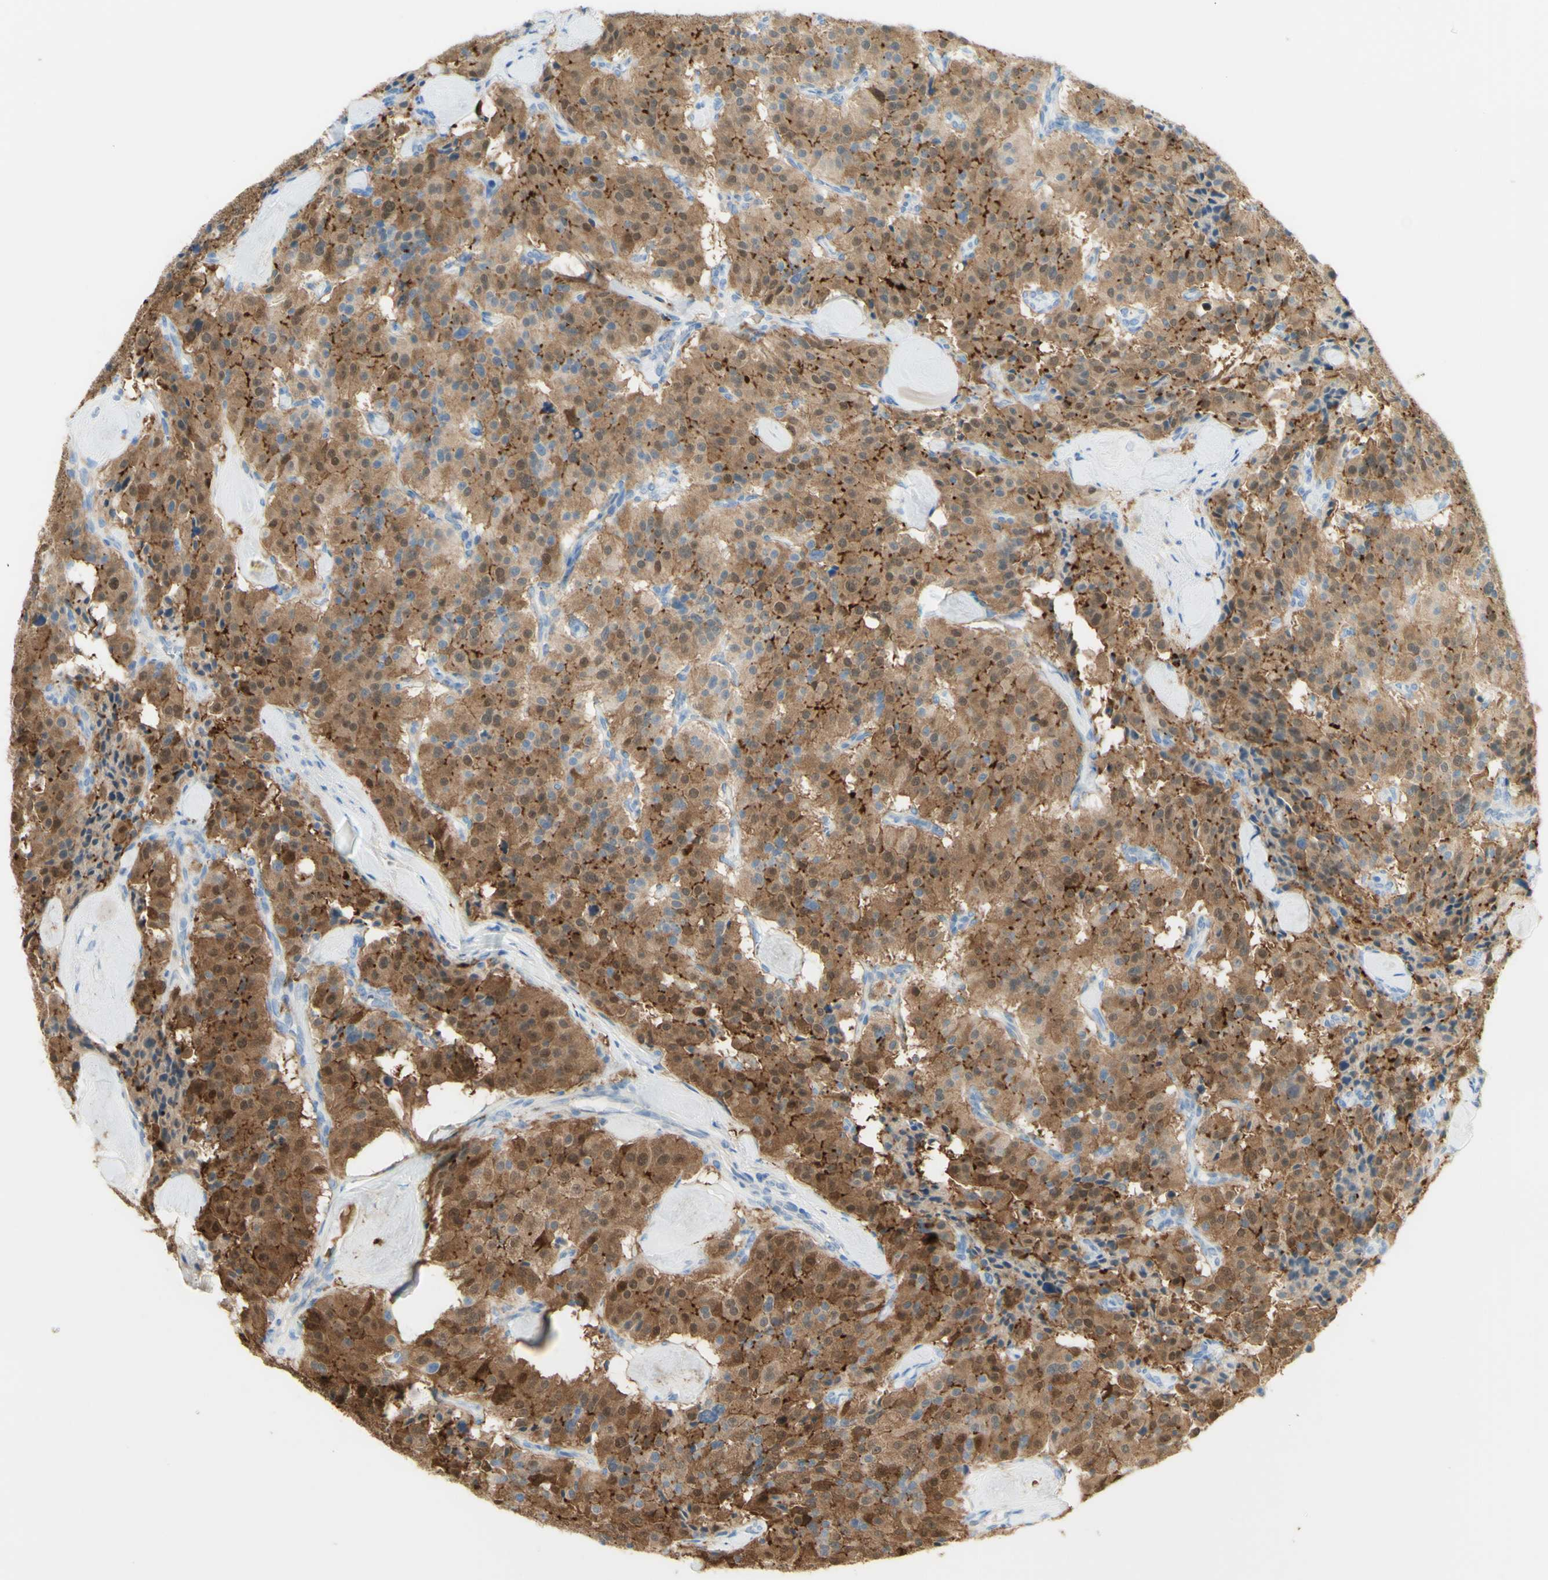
{"staining": {"intensity": "moderate", "quantity": ">75%", "location": "cytoplasmic/membranous"}, "tissue": "carcinoid", "cell_type": "Tumor cells", "image_type": "cancer", "snomed": [{"axis": "morphology", "description": "Carcinoid, malignant, NOS"}, {"axis": "topography", "description": "Lung"}], "caption": "Carcinoid (malignant) stained with DAB (3,3'-diaminobenzidine) immunohistochemistry (IHC) demonstrates medium levels of moderate cytoplasmic/membranous positivity in about >75% of tumor cells.", "gene": "TSPAN1", "patient": {"sex": "male", "age": 30}}